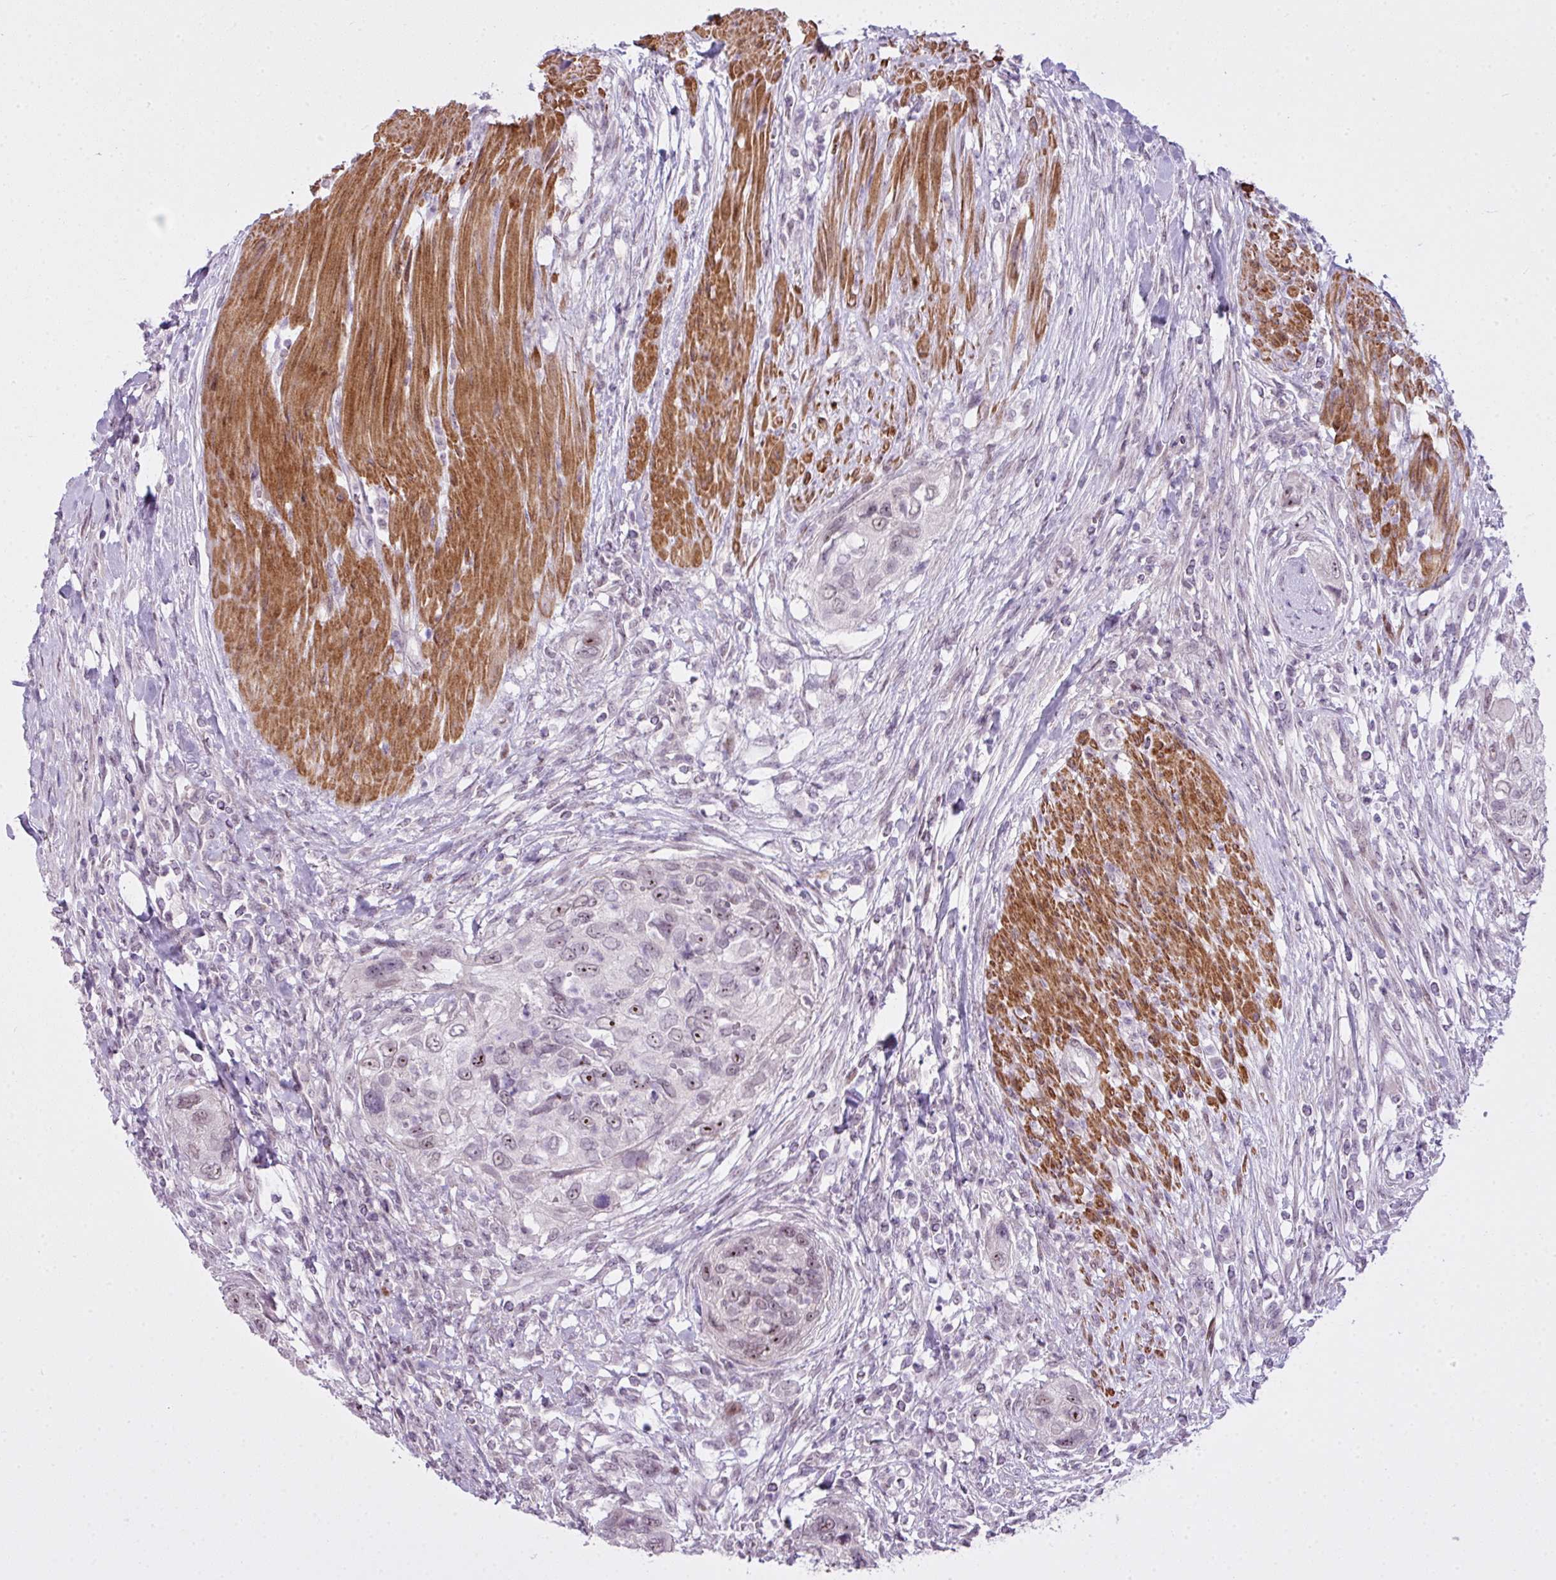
{"staining": {"intensity": "moderate", "quantity": "25%-75%", "location": "nuclear"}, "tissue": "urothelial cancer", "cell_type": "Tumor cells", "image_type": "cancer", "snomed": [{"axis": "morphology", "description": "Urothelial carcinoma, High grade"}, {"axis": "topography", "description": "Urinary bladder"}], "caption": "Tumor cells demonstrate moderate nuclear staining in approximately 25%-75% of cells in high-grade urothelial carcinoma.", "gene": "ZNF688", "patient": {"sex": "female", "age": 60}}